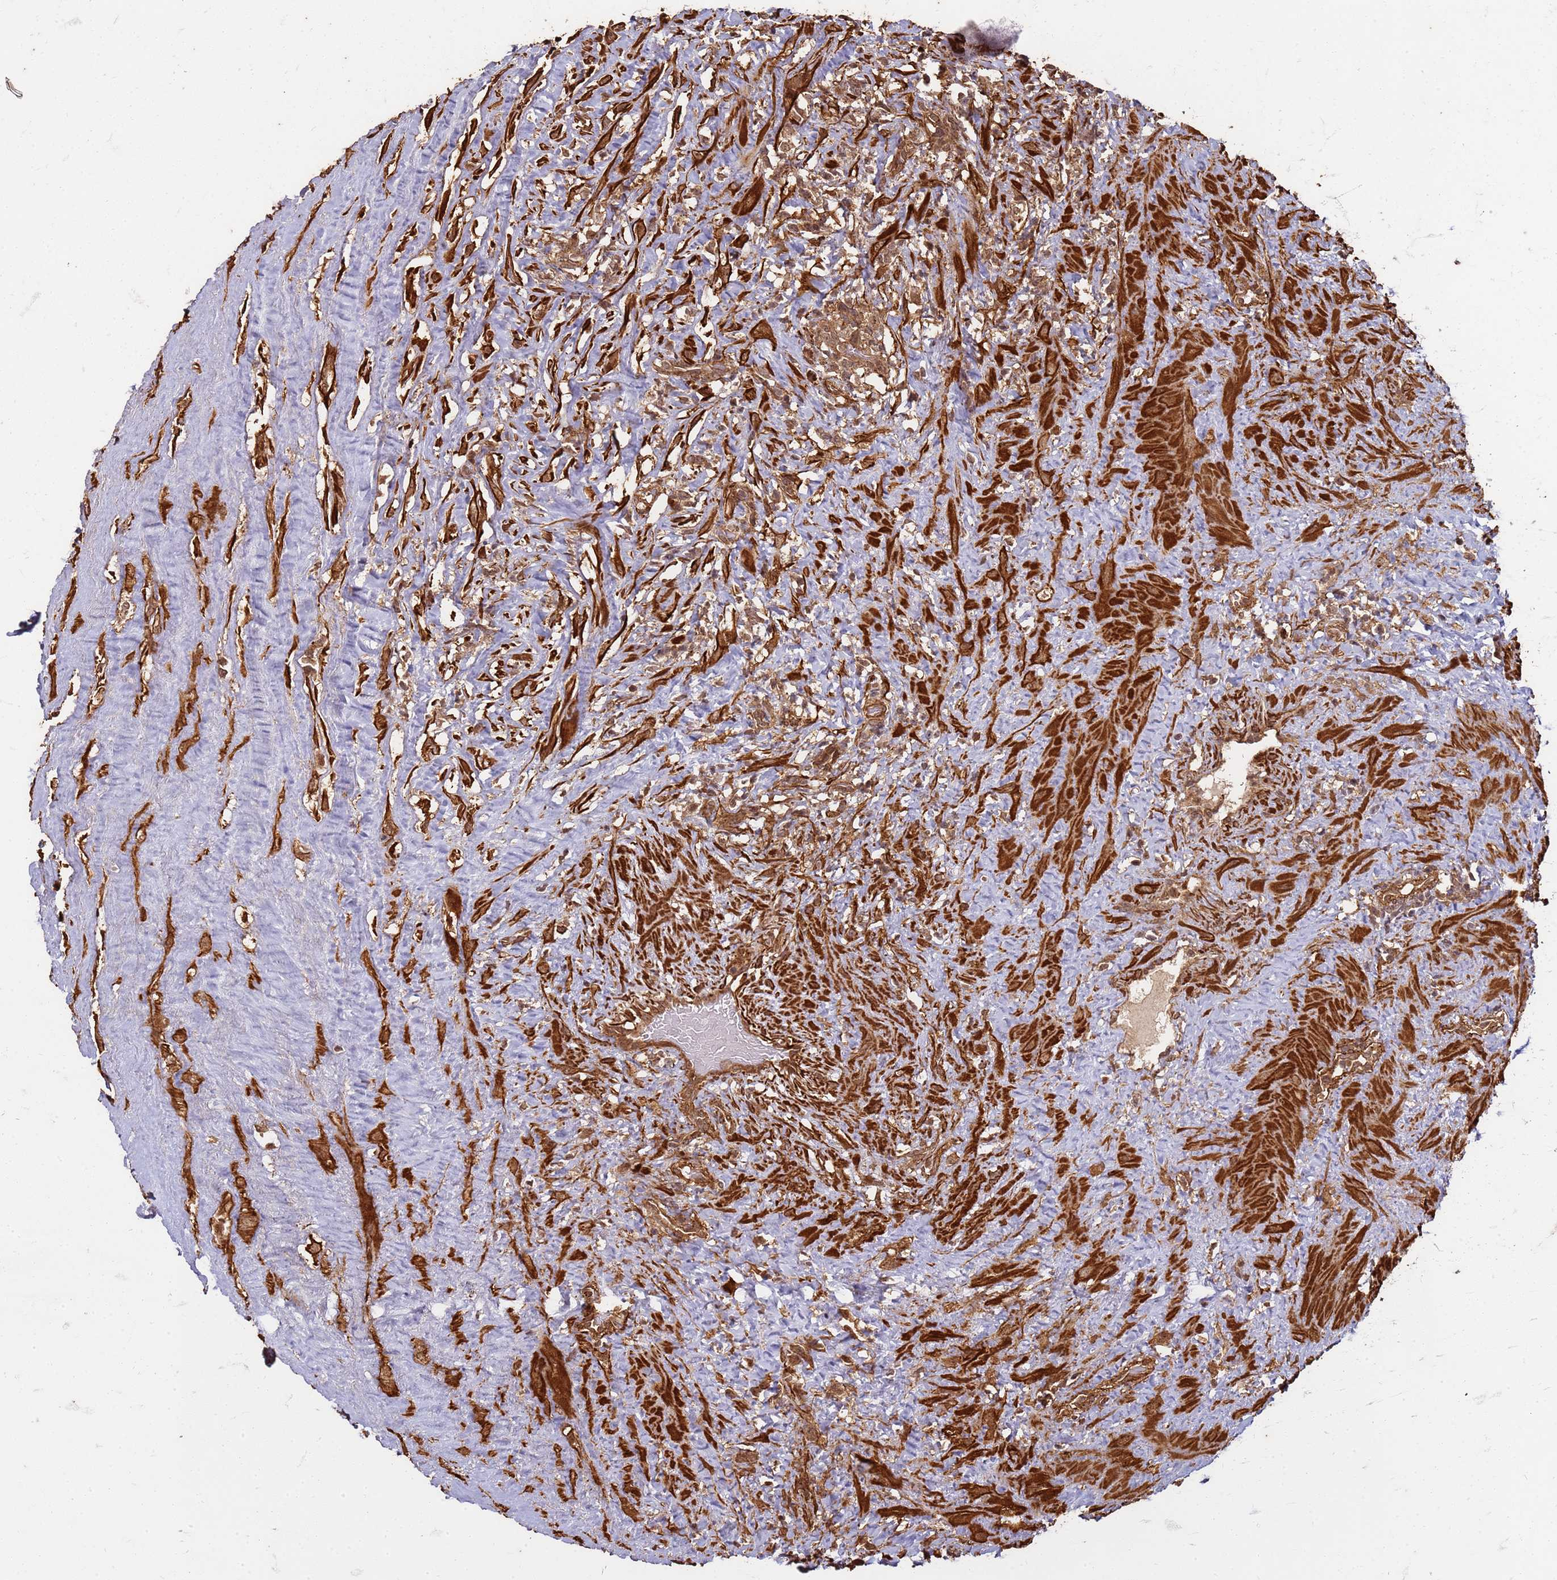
{"staining": {"intensity": "moderate", "quantity": ">75%", "location": "cytoplasmic/membranous"}, "tissue": "testis cancer", "cell_type": "Tumor cells", "image_type": "cancer", "snomed": [{"axis": "morphology", "description": "Seminoma, NOS"}, {"axis": "topography", "description": "Testis"}], "caption": "Brown immunohistochemical staining in human testis seminoma demonstrates moderate cytoplasmic/membranous expression in approximately >75% of tumor cells.", "gene": "KIF26A", "patient": {"sex": "male", "age": 71}}